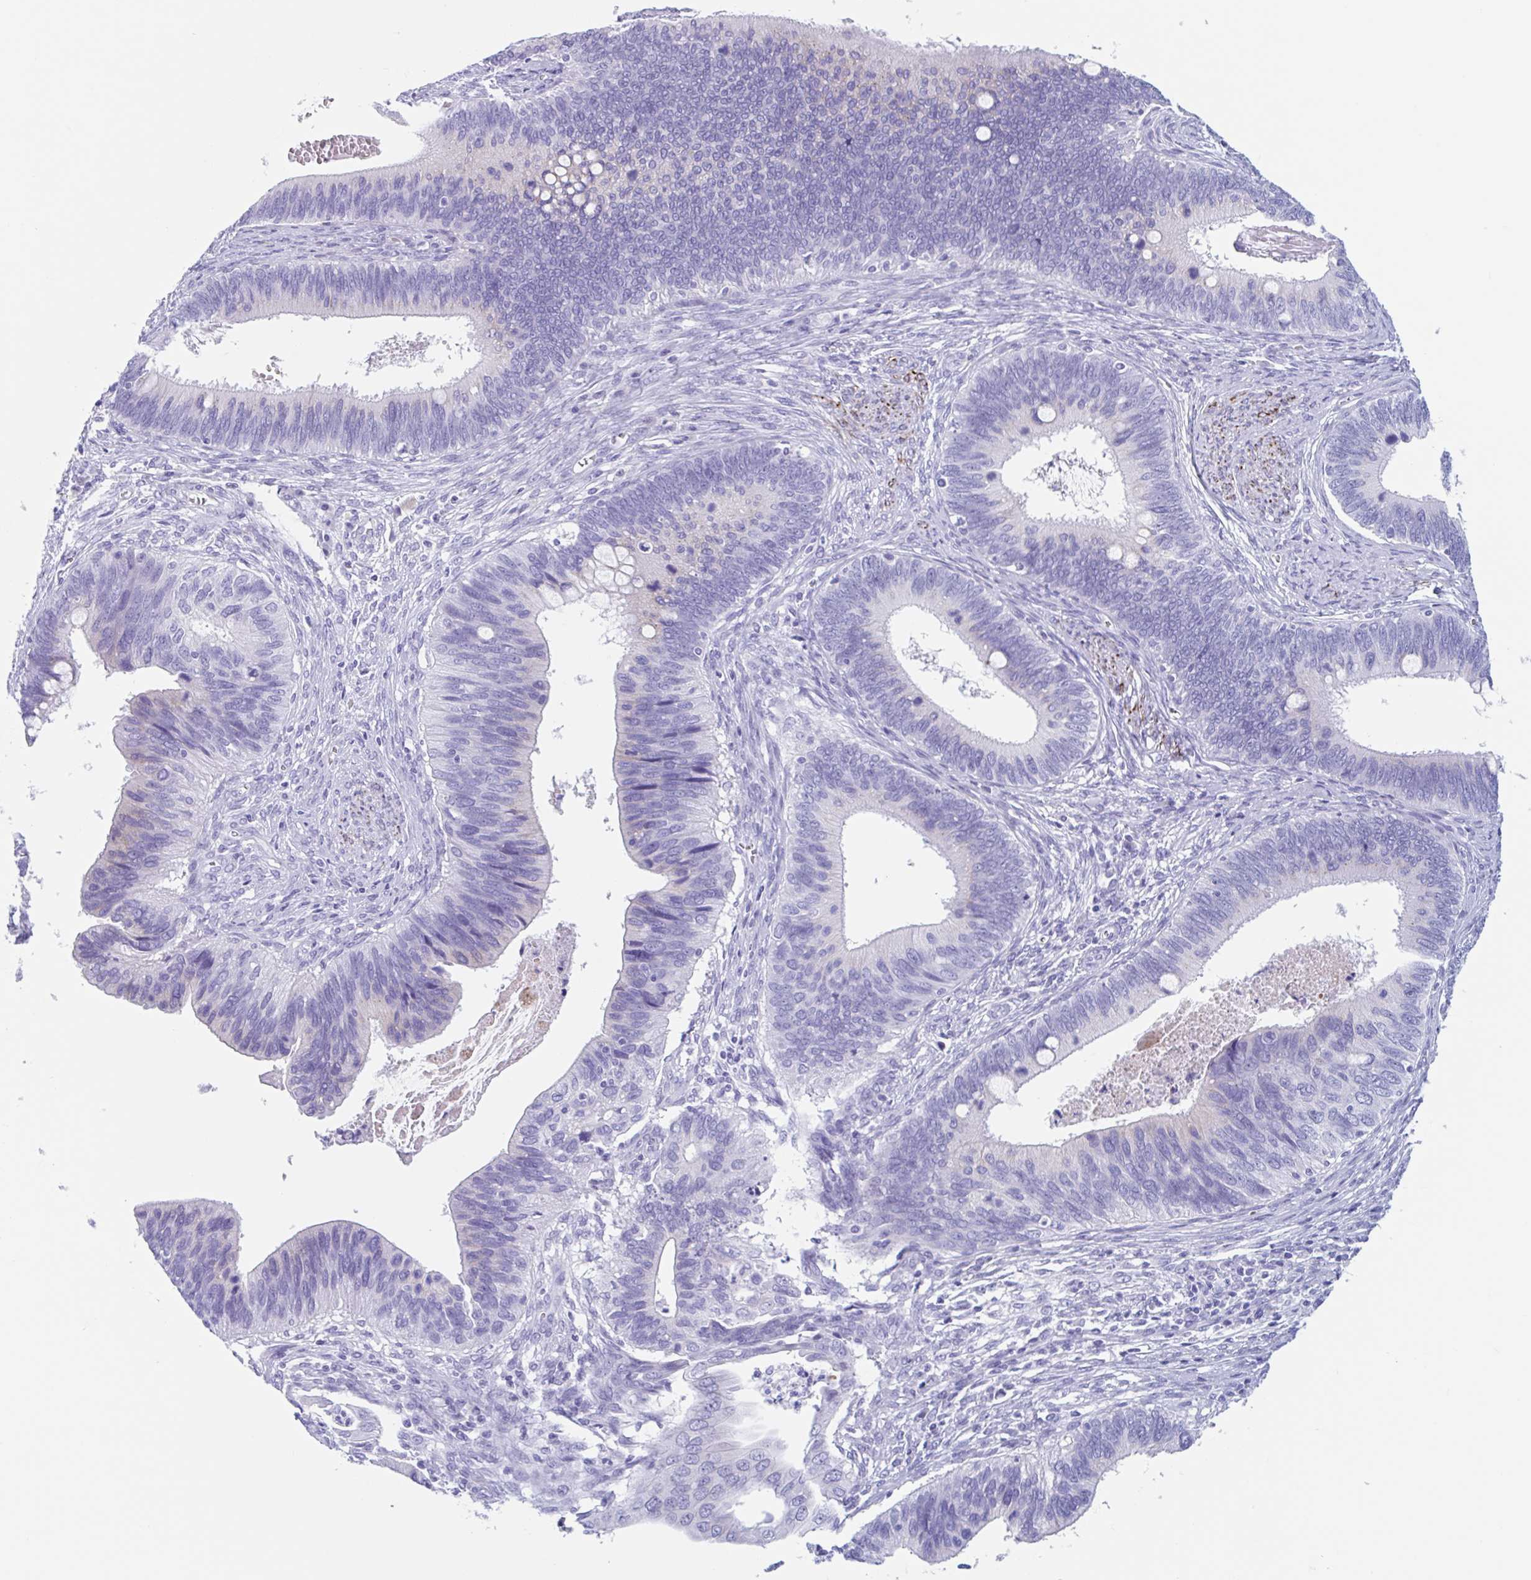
{"staining": {"intensity": "negative", "quantity": "none", "location": "none"}, "tissue": "cervical cancer", "cell_type": "Tumor cells", "image_type": "cancer", "snomed": [{"axis": "morphology", "description": "Adenocarcinoma, NOS"}, {"axis": "topography", "description": "Cervix"}], "caption": "The immunohistochemistry micrograph has no significant staining in tumor cells of cervical cancer tissue.", "gene": "CPTP", "patient": {"sex": "female", "age": 42}}